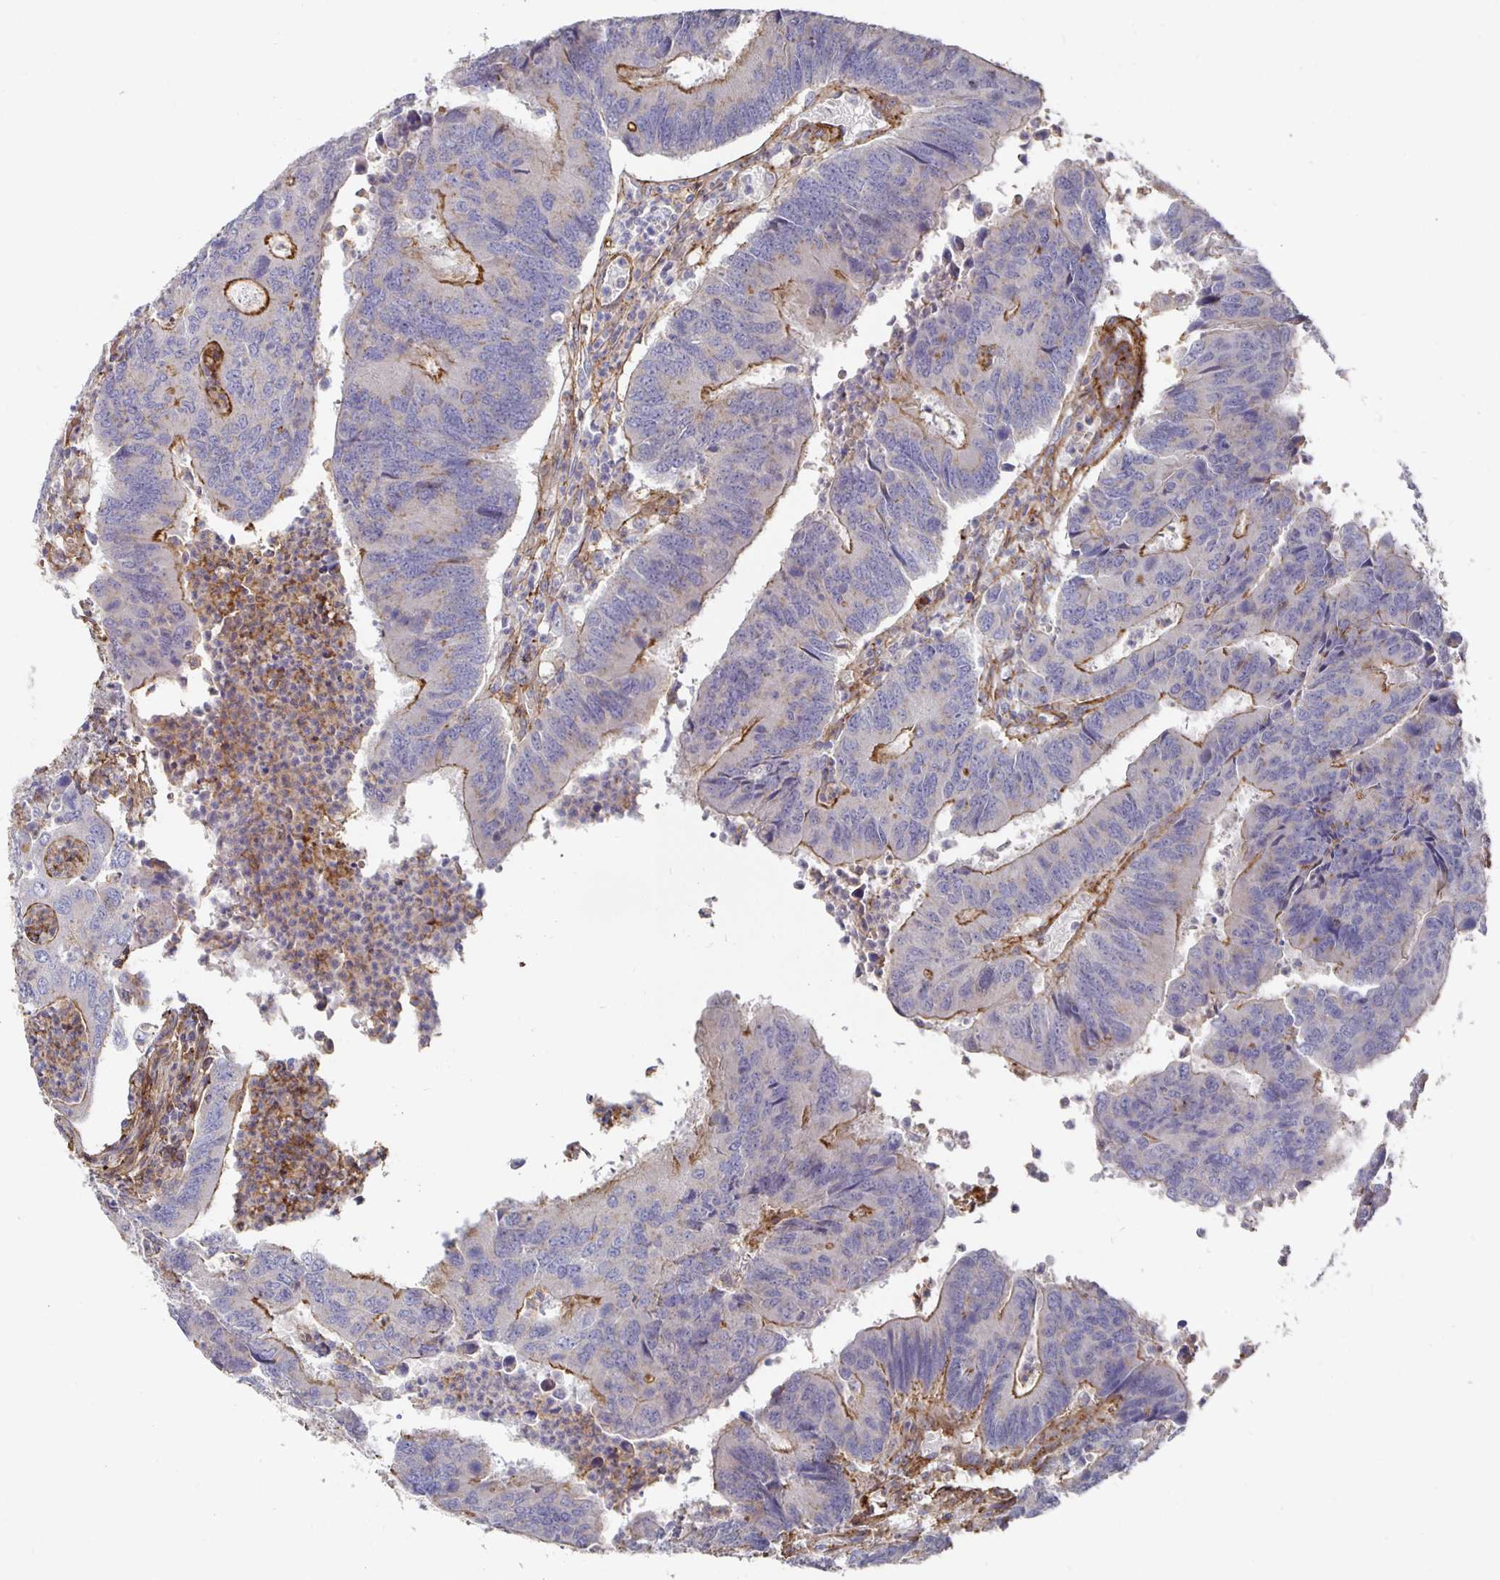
{"staining": {"intensity": "moderate", "quantity": "<25%", "location": "cytoplasmic/membranous"}, "tissue": "colorectal cancer", "cell_type": "Tumor cells", "image_type": "cancer", "snomed": [{"axis": "morphology", "description": "Adenocarcinoma, NOS"}, {"axis": "topography", "description": "Colon"}], "caption": "Brown immunohistochemical staining in human colorectal cancer reveals moderate cytoplasmic/membranous staining in about <25% of tumor cells.", "gene": "GJA4", "patient": {"sex": "female", "age": 67}}